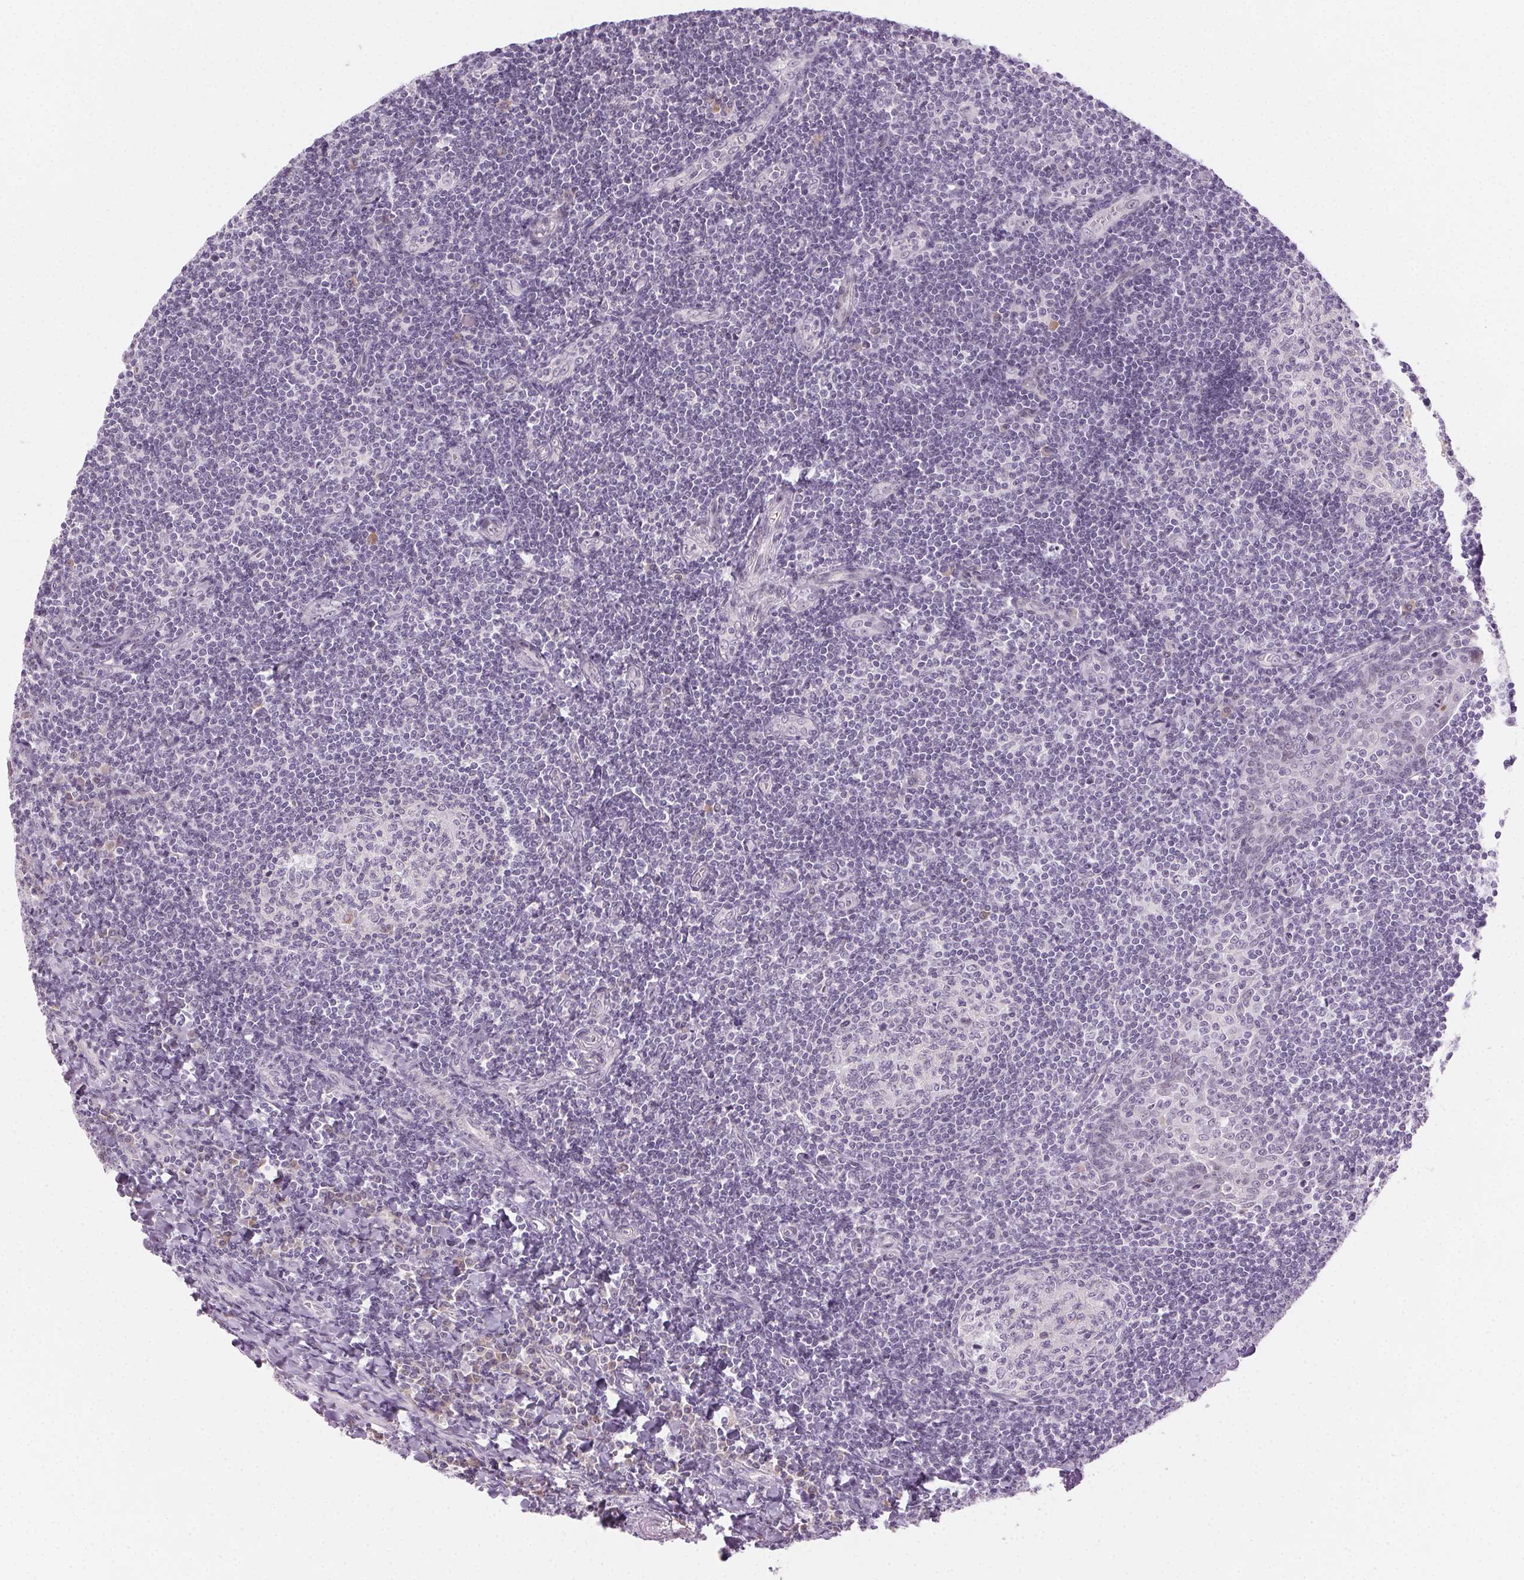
{"staining": {"intensity": "negative", "quantity": "none", "location": "none"}, "tissue": "tonsil", "cell_type": "Germinal center cells", "image_type": "normal", "snomed": [{"axis": "morphology", "description": "Normal tissue, NOS"}, {"axis": "morphology", "description": "Inflammation, NOS"}, {"axis": "topography", "description": "Tonsil"}], "caption": "Human tonsil stained for a protein using immunohistochemistry reveals no staining in germinal center cells.", "gene": "HSF5", "patient": {"sex": "female", "age": 31}}